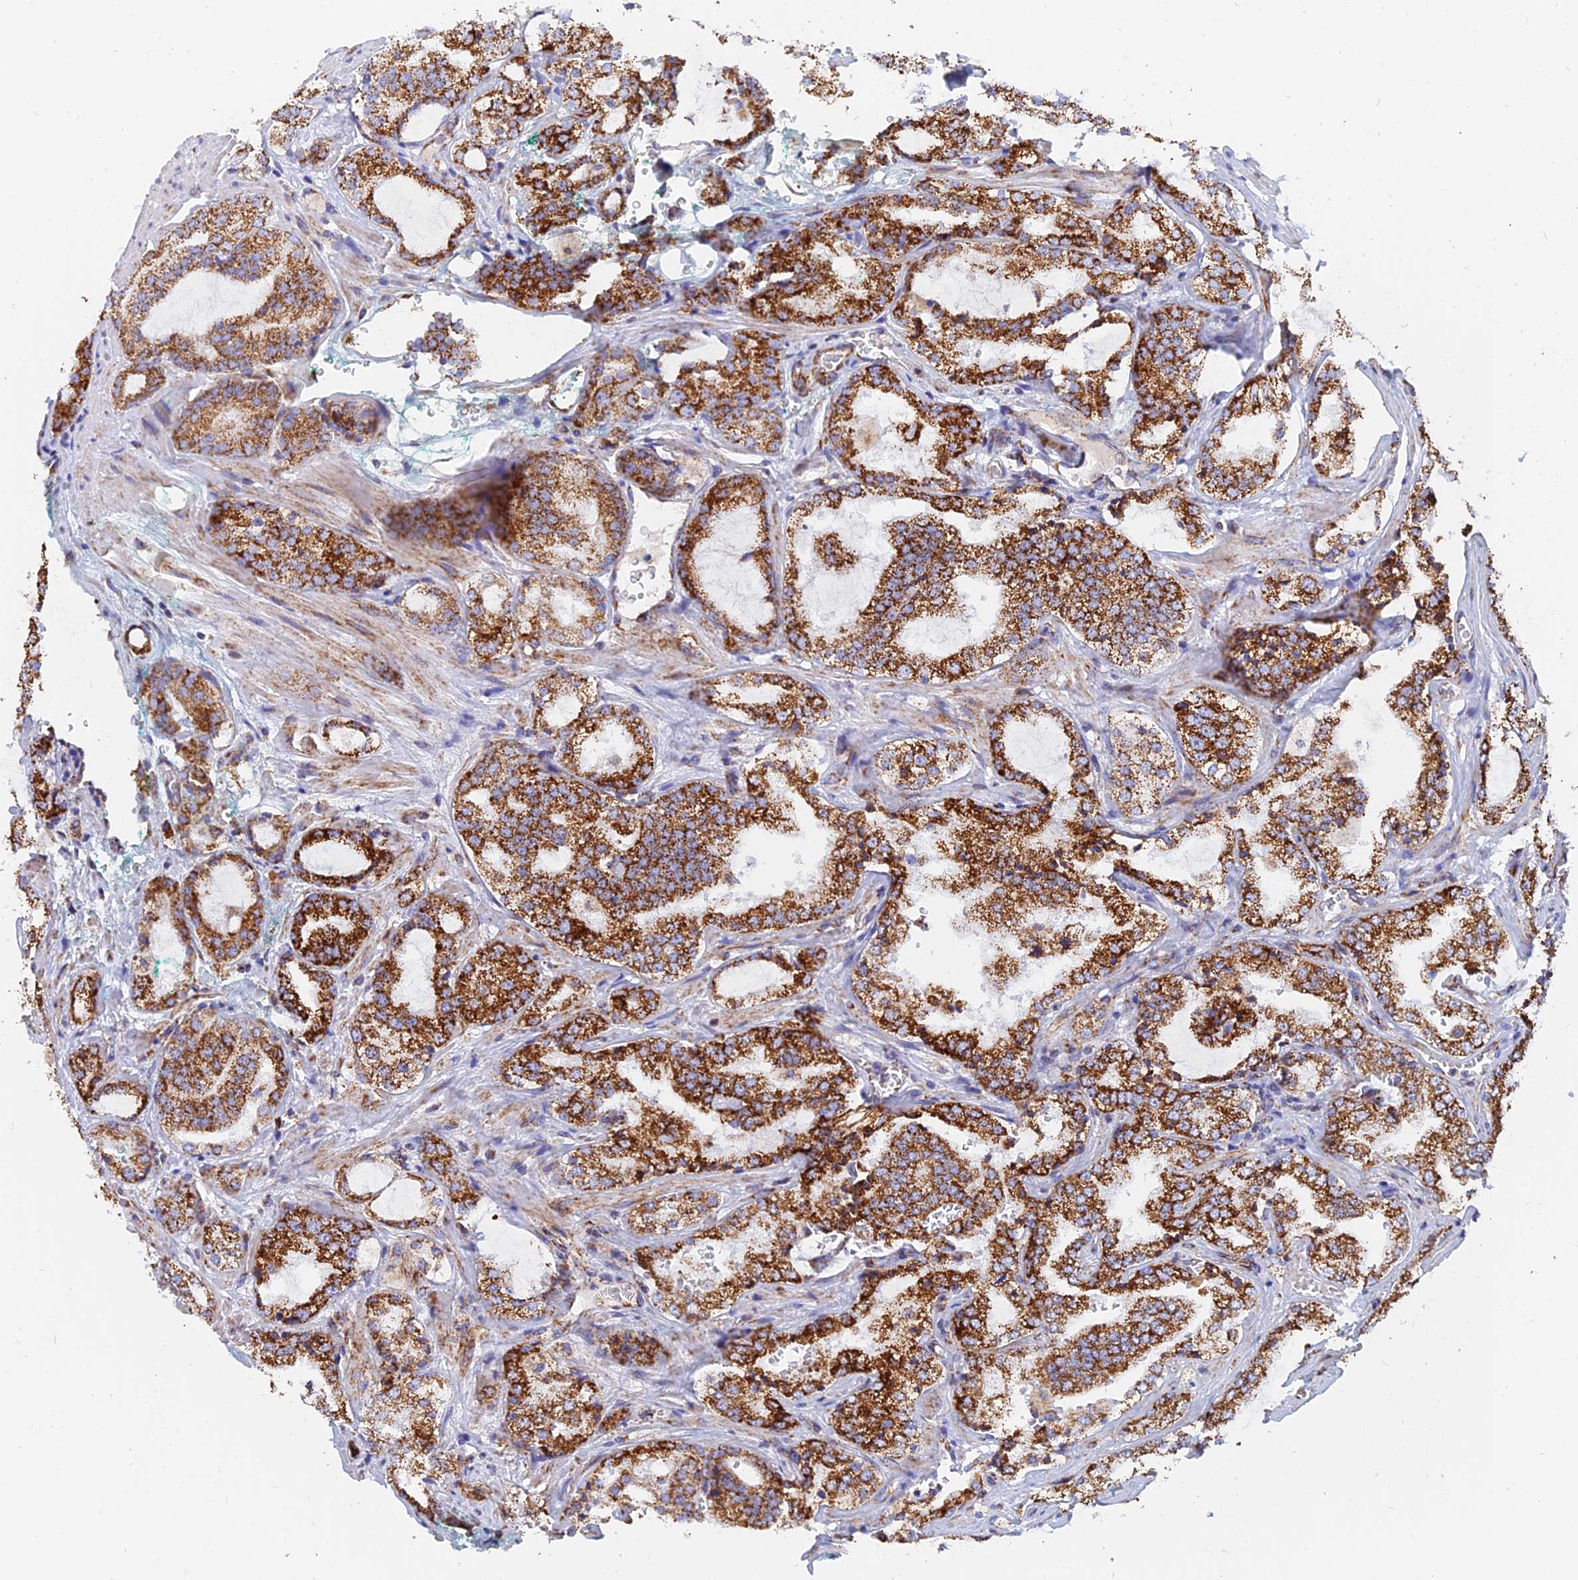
{"staining": {"intensity": "strong", "quantity": ">75%", "location": "cytoplasmic/membranous"}, "tissue": "prostate cancer", "cell_type": "Tumor cells", "image_type": "cancer", "snomed": [{"axis": "morphology", "description": "Adenocarcinoma, High grade"}, {"axis": "topography", "description": "Prostate"}], "caption": "This is a photomicrograph of immunohistochemistry (IHC) staining of prostate adenocarcinoma (high-grade), which shows strong staining in the cytoplasmic/membranous of tumor cells.", "gene": "NDUFB6", "patient": {"sex": "male", "age": 64}}